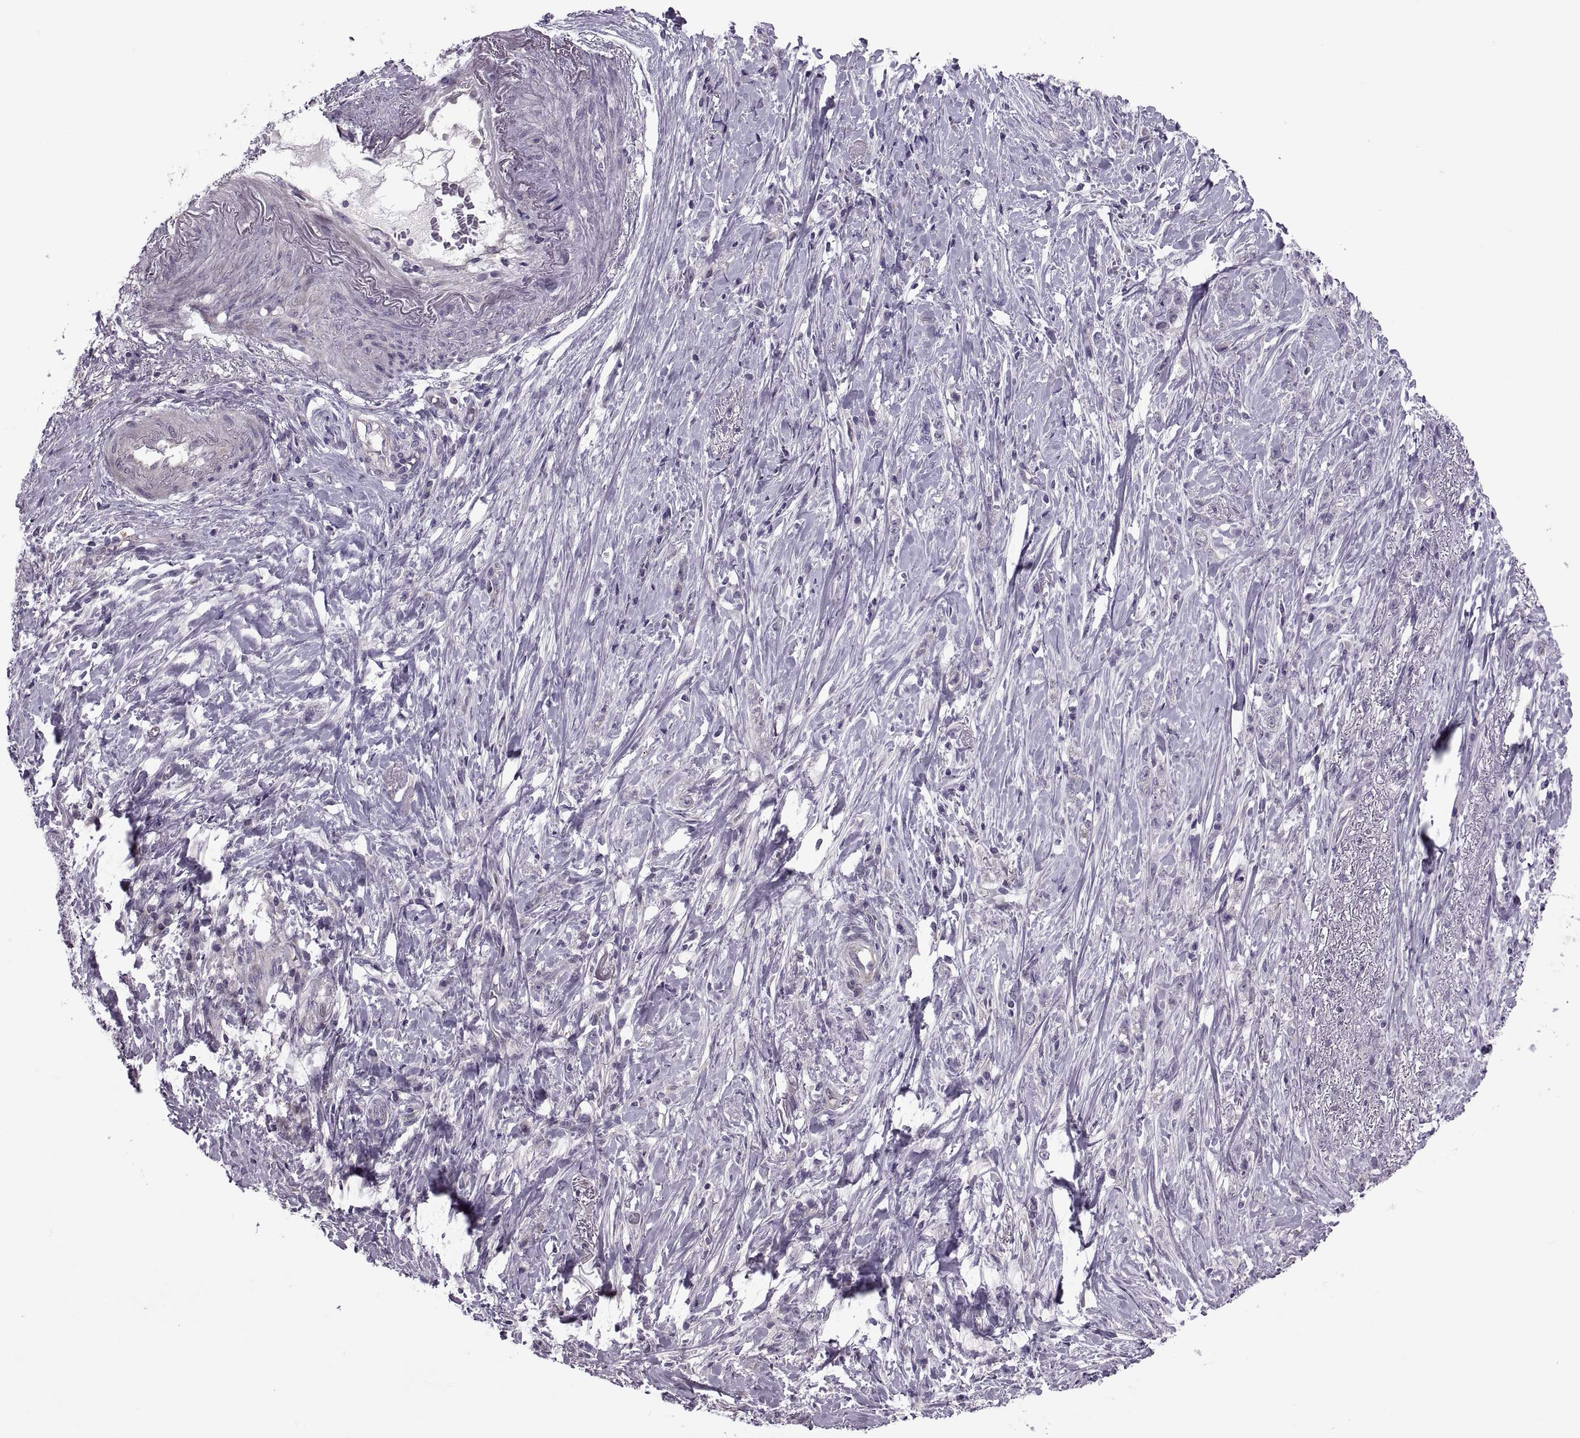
{"staining": {"intensity": "negative", "quantity": "none", "location": "none"}, "tissue": "stomach cancer", "cell_type": "Tumor cells", "image_type": "cancer", "snomed": [{"axis": "morphology", "description": "Adenocarcinoma, NOS"}, {"axis": "topography", "description": "Stomach, lower"}], "caption": "IHC micrograph of neoplastic tissue: human stomach cancer (adenocarcinoma) stained with DAB (3,3'-diaminobenzidine) demonstrates no significant protein staining in tumor cells.", "gene": "ODF3", "patient": {"sex": "male", "age": 88}}